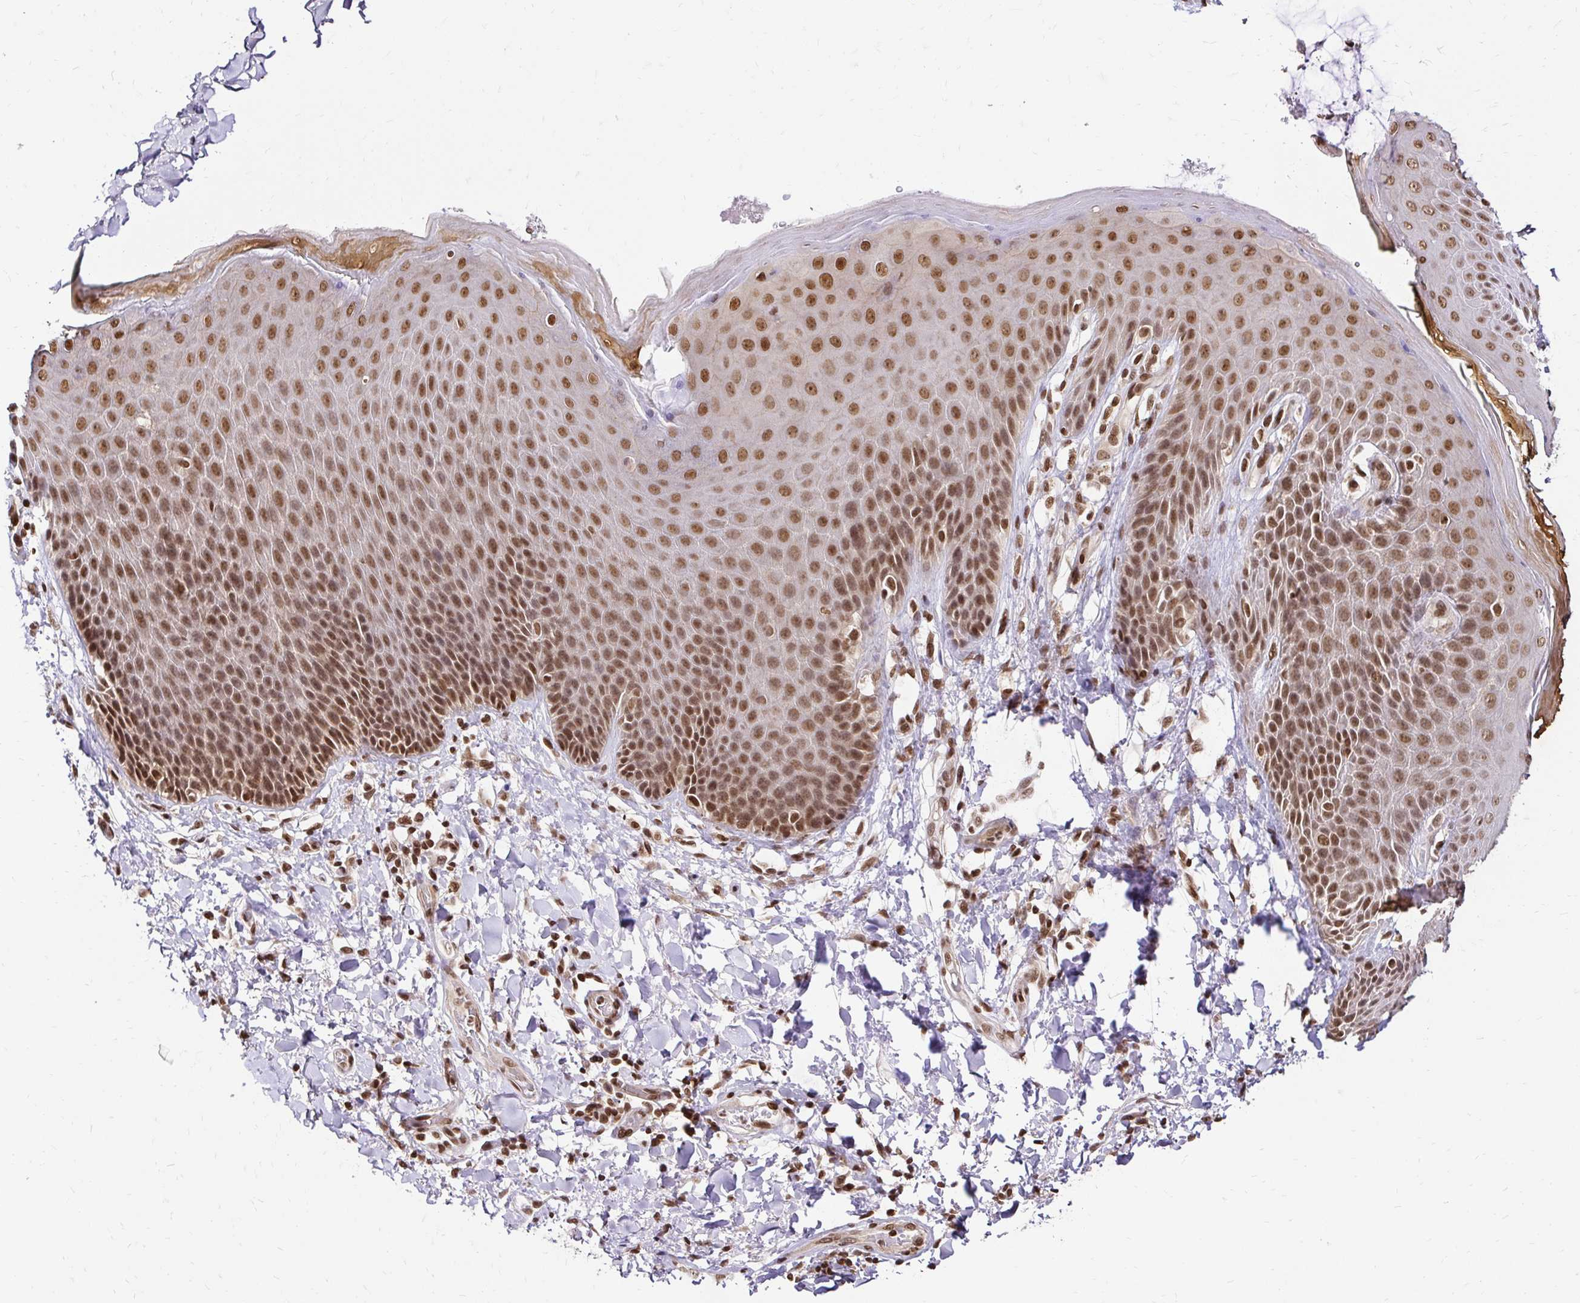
{"staining": {"intensity": "strong", "quantity": ">75%", "location": "nuclear"}, "tissue": "skin", "cell_type": "Epidermal cells", "image_type": "normal", "snomed": [{"axis": "morphology", "description": "Normal tissue, NOS"}, {"axis": "topography", "description": "Anal"}, {"axis": "topography", "description": "Peripheral nerve tissue"}], "caption": "Benign skin was stained to show a protein in brown. There is high levels of strong nuclear expression in about >75% of epidermal cells.", "gene": "GLYR1", "patient": {"sex": "male", "age": 51}}